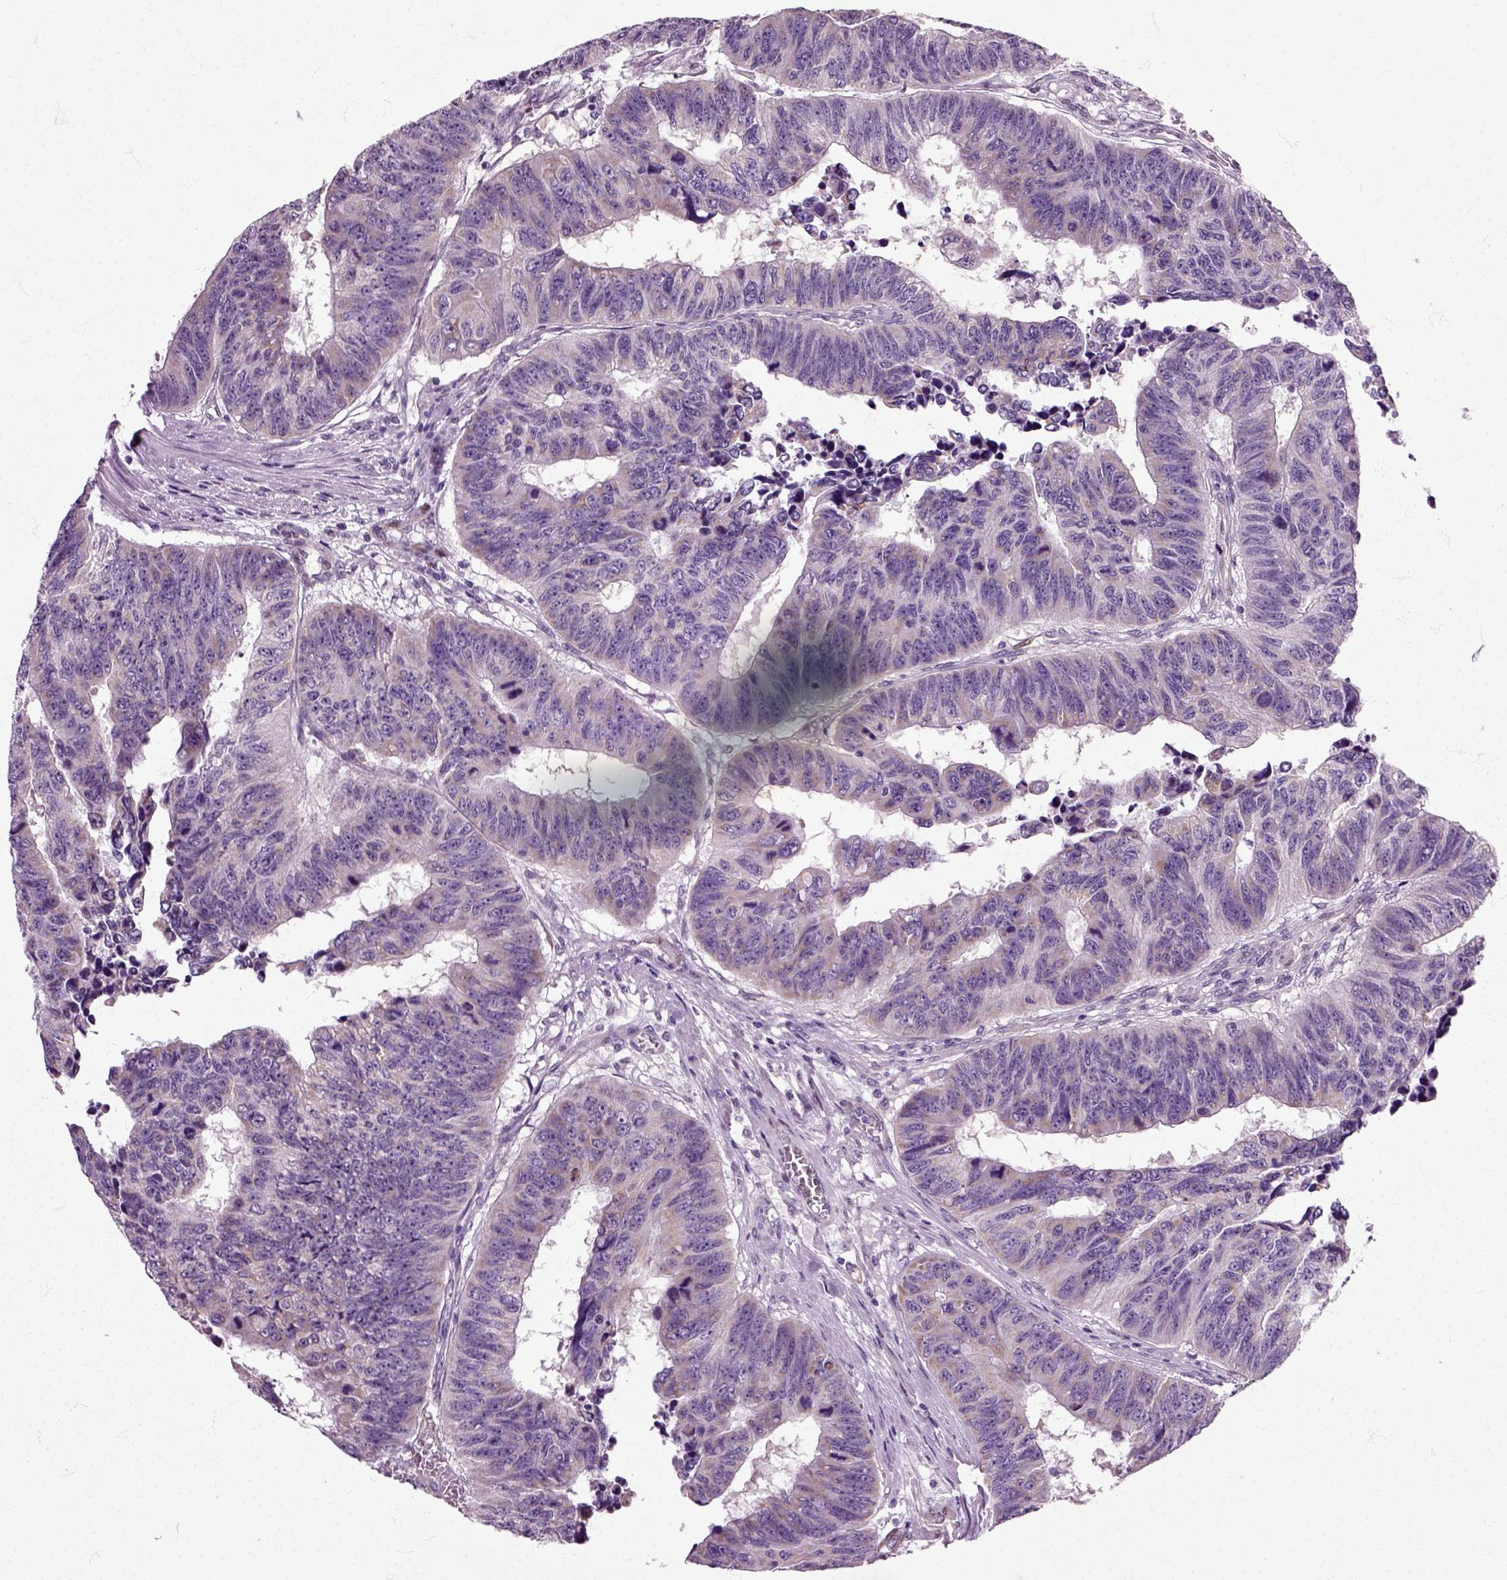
{"staining": {"intensity": "weak", "quantity": "<25%", "location": "cytoplasmic/membranous"}, "tissue": "colorectal cancer", "cell_type": "Tumor cells", "image_type": "cancer", "snomed": [{"axis": "morphology", "description": "Adenocarcinoma, NOS"}, {"axis": "topography", "description": "Rectum"}], "caption": "Protein analysis of colorectal cancer exhibits no significant positivity in tumor cells. (DAB (3,3'-diaminobenzidine) immunohistochemistry (IHC) with hematoxylin counter stain).", "gene": "HSPA2", "patient": {"sex": "female", "age": 85}}